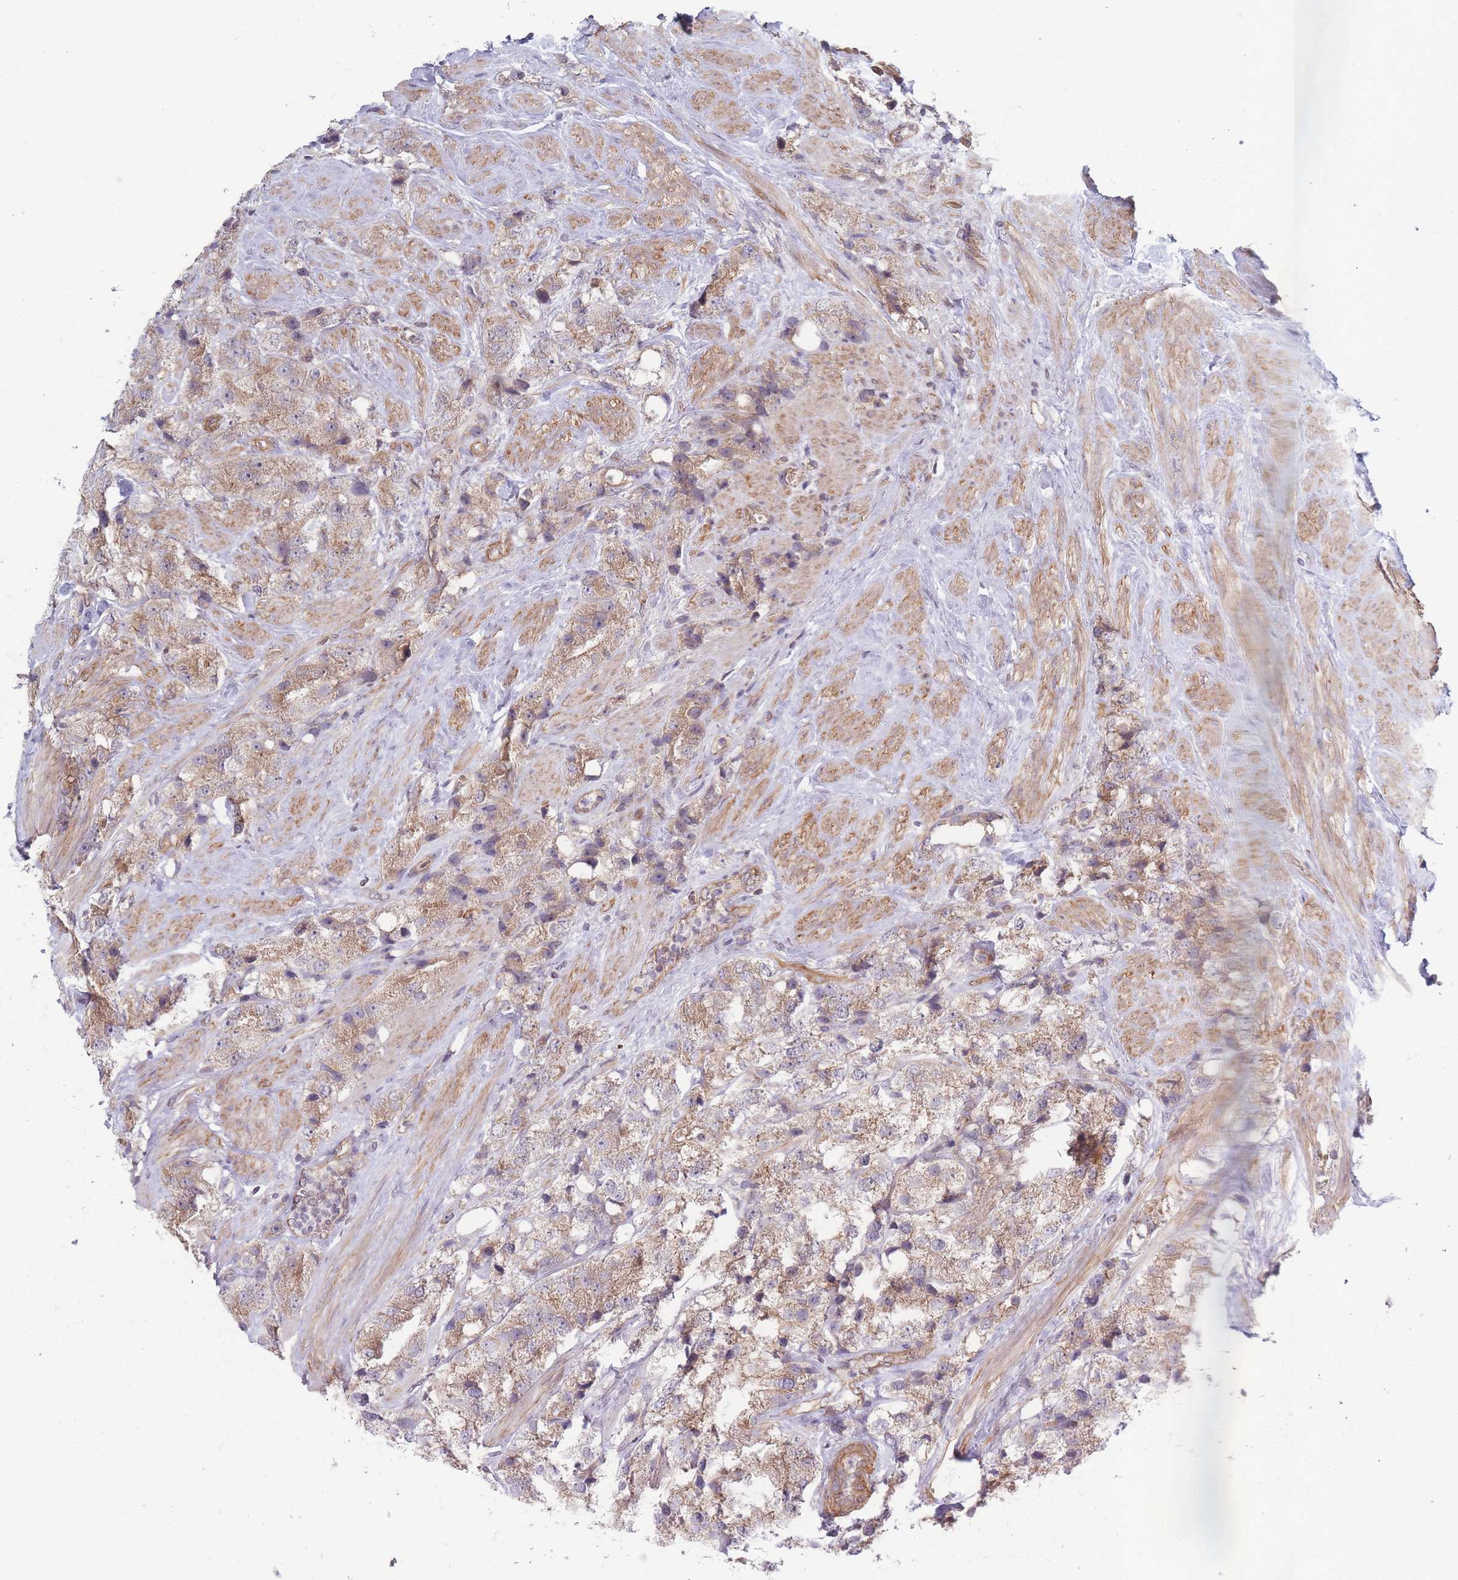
{"staining": {"intensity": "moderate", "quantity": ">75%", "location": "cytoplasmic/membranous"}, "tissue": "prostate cancer", "cell_type": "Tumor cells", "image_type": "cancer", "snomed": [{"axis": "morphology", "description": "Adenocarcinoma, NOS"}, {"axis": "topography", "description": "Prostate"}], "caption": "Human prostate cancer stained for a protein (brown) displays moderate cytoplasmic/membranous positive positivity in approximately >75% of tumor cells.", "gene": "VRK2", "patient": {"sex": "male", "age": 79}}